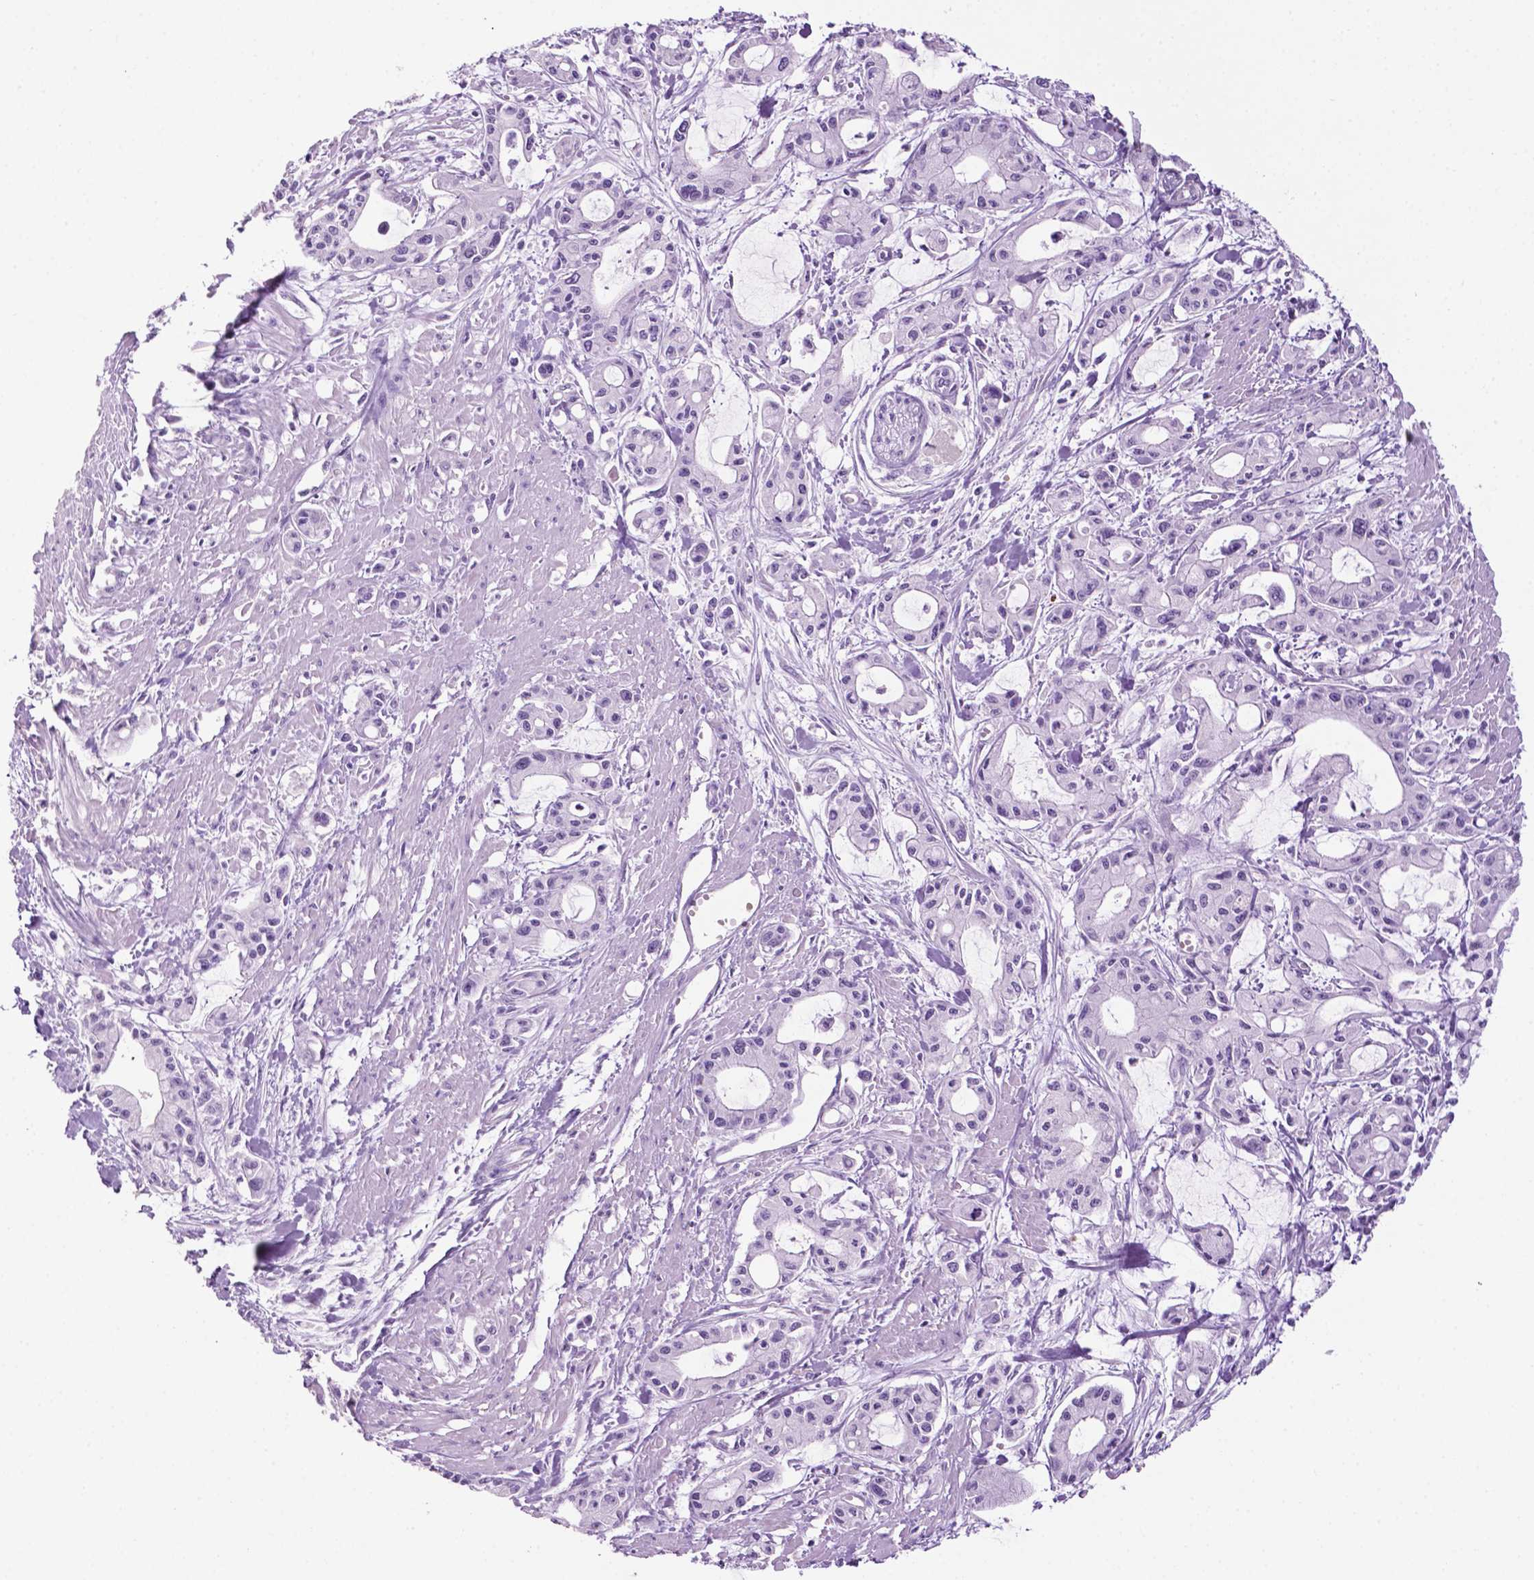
{"staining": {"intensity": "negative", "quantity": "none", "location": "none"}, "tissue": "pancreatic cancer", "cell_type": "Tumor cells", "image_type": "cancer", "snomed": [{"axis": "morphology", "description": "Adenocarcinoma, NOS"}, {"axis": "topography", "description": "Pancreas"}], "caption": "An immunohistochemistry (IHC) histopathology image of pancreatic cancer is shown. There is no staining in tumor cells of pancreatic cancer.", "gene": "PHGR1", "patient": {"sex": "male", "age": 48}}